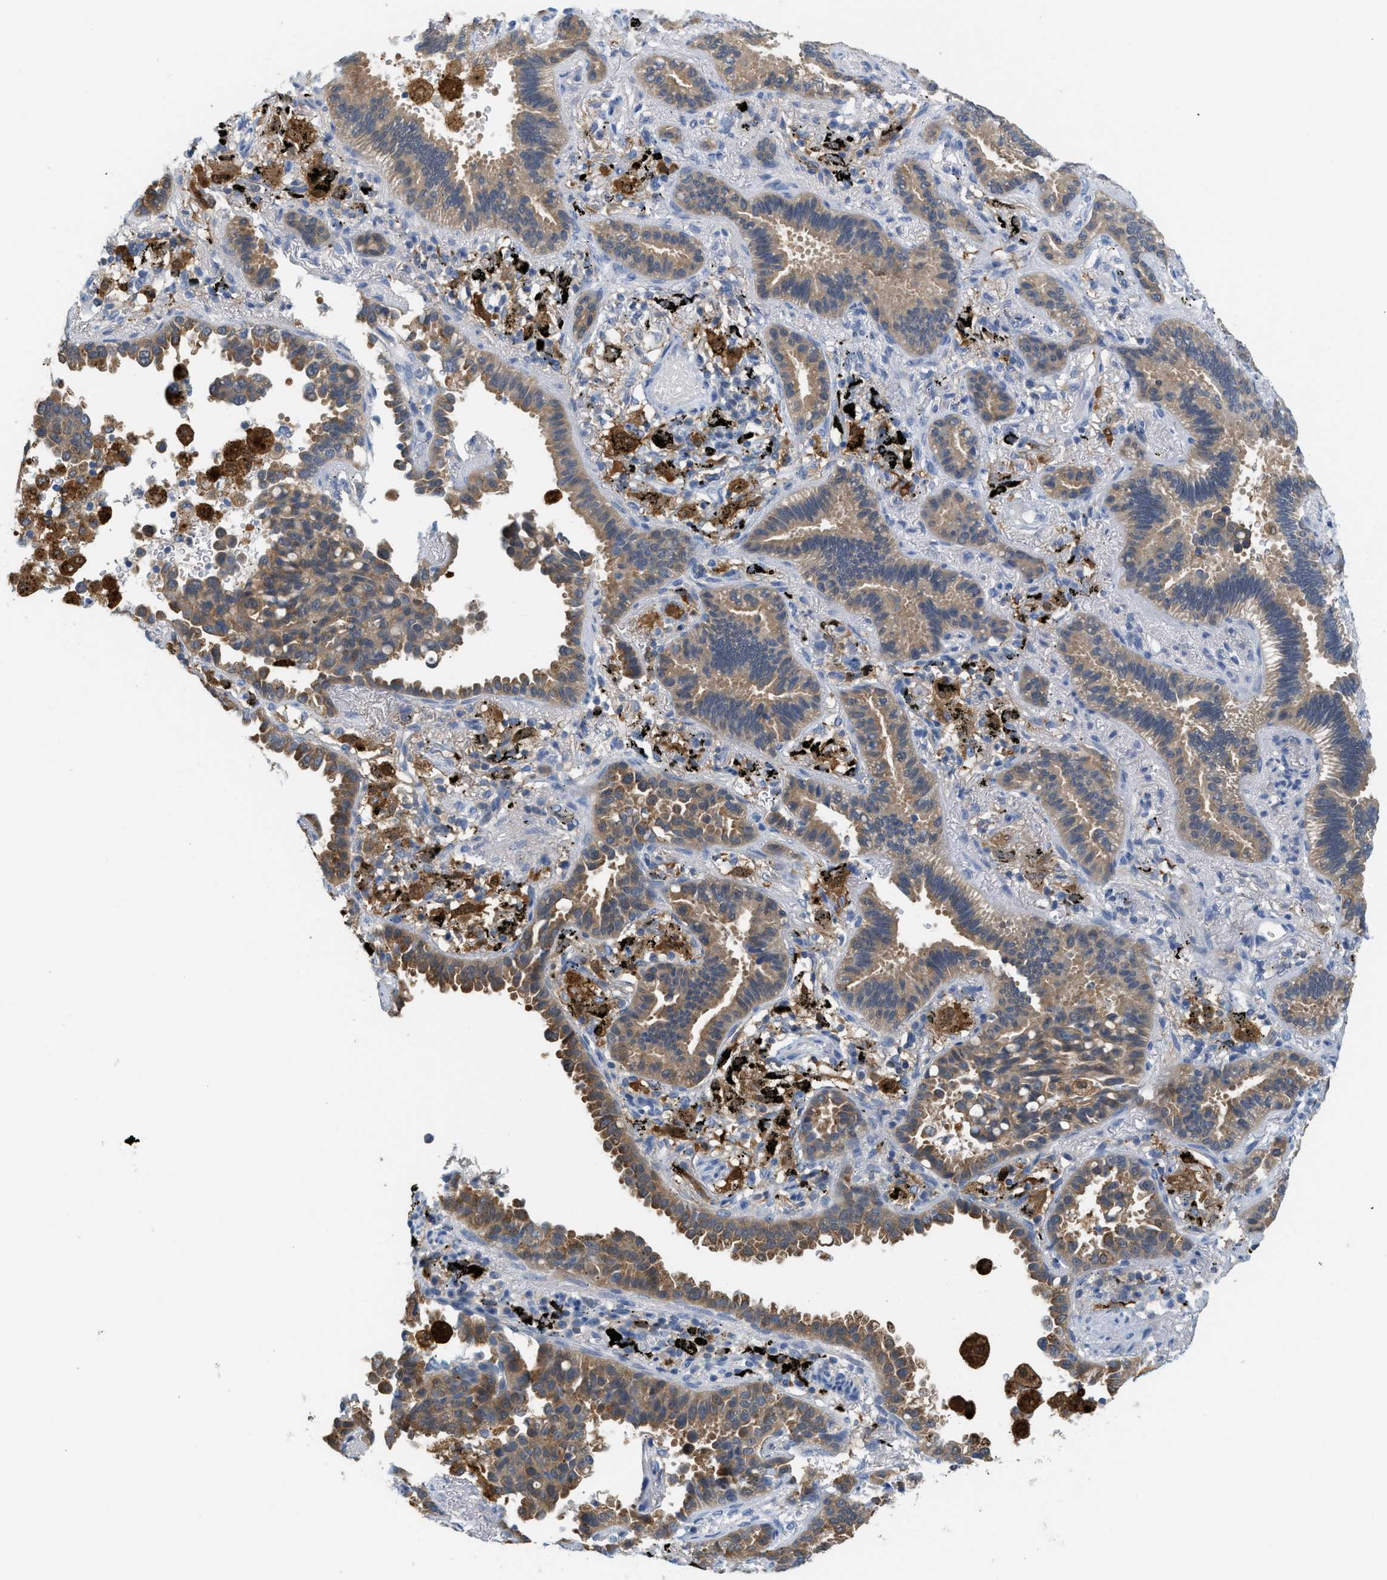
{"staining": {"intensity": "moderate", "quantity": ">75%", "location": "cytoplasmic/membranous"}, "tissue": "lung cancer", "cell_type": "Tumor cells", "image_type": "cancer", "snomed": [{"axis": "morphology", "description": "Normal tissue, NOS"}, {"axis": "morphology", "description": "Adenocarcinoma, NOS"}, {"axis": "topography", "description": "Lung"}], "caption": "A high-resolution image shows IHC staining of adenocarcinoma (lung), which displays moderate cytoplasmic/membranous staining in about >75% of tumor cells.", "gene": "CSTB", "patient": {"sex": "male", "age": 59}}